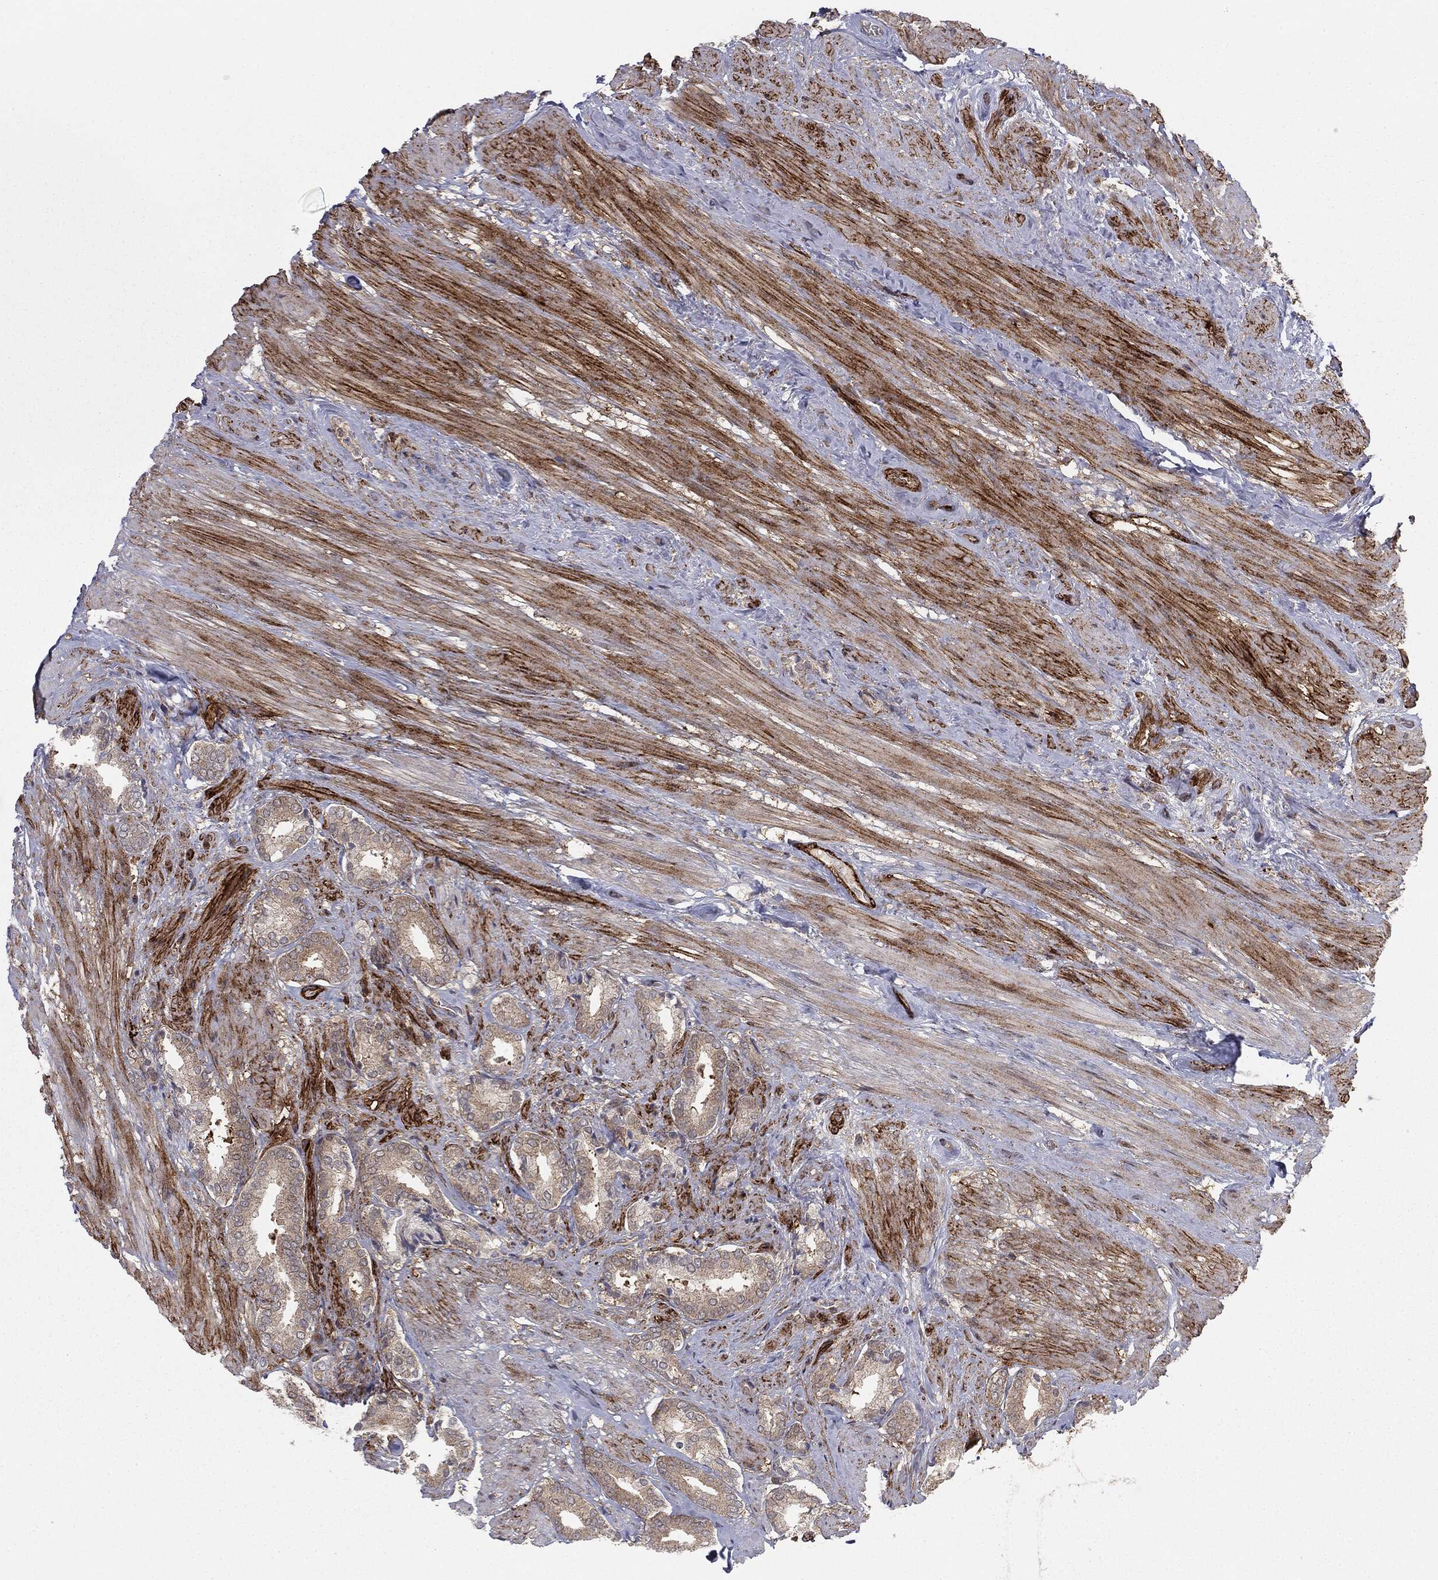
{"staining": {"intensity": "negative", "quantity": "none", "location": "none"}, "tissue": "prostate cancer", "cell_type": "Tumor cells", "image_type": "cancer", "snomed": [{"axis": "morphology", "description": "Adenocarcinoma, High grade"}, {"axis": "topography", "description": "Prostate"}], "caption": "High power microscopy photomicrograph of an immunohistochemistry (IHC) micrograph of prostate cancer (adenocarcinoma (high-grade)), revealing no significant positivity in tumor cells. (Immunohistochemistry (ihc), brightfield microscopy, high magnification).", "gene": "PTEN", "patient": {"sex": "male", "age": 56}}